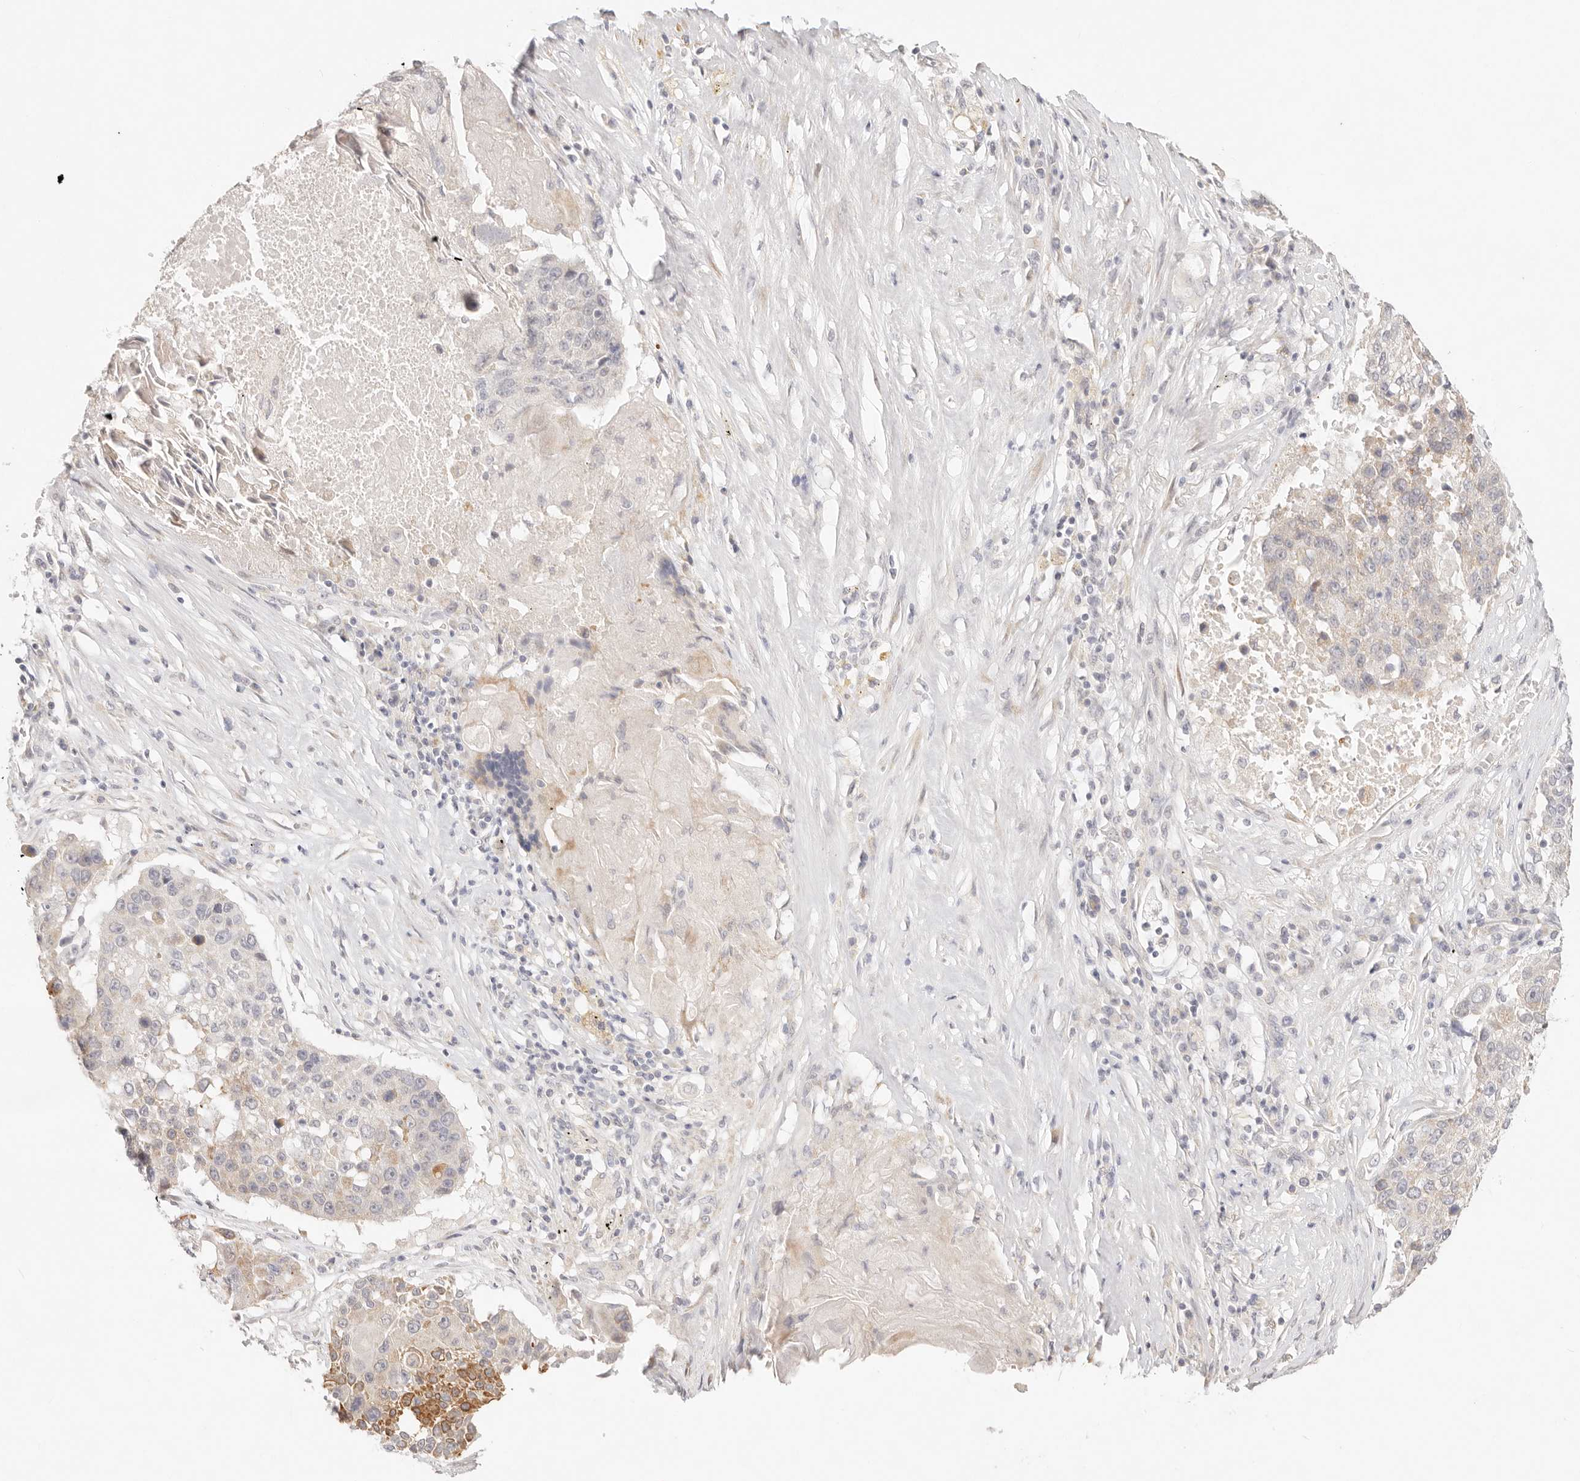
{"staining": {"intensity": "moderate", "quantity": "<25%", "location": "cytoplasmic/membranous"}, "tissue": "lung cancer", "cell_type": "Tumor cells", "image_type": "cancer", "snomed": [{"axis": "morphology", "description": "Squamous cell carcinoma, NOS"}, {"axis": "topography", "description": "Lung"}], "caption": "Brown immunohistochemical staining in squamous cell carcinoma (lung) displays moderate cytoplasmic/membranous positivity in about <25% of tumor cells.", "gene": "GPR156", "patient": {"sex": "male", "age": 61}}